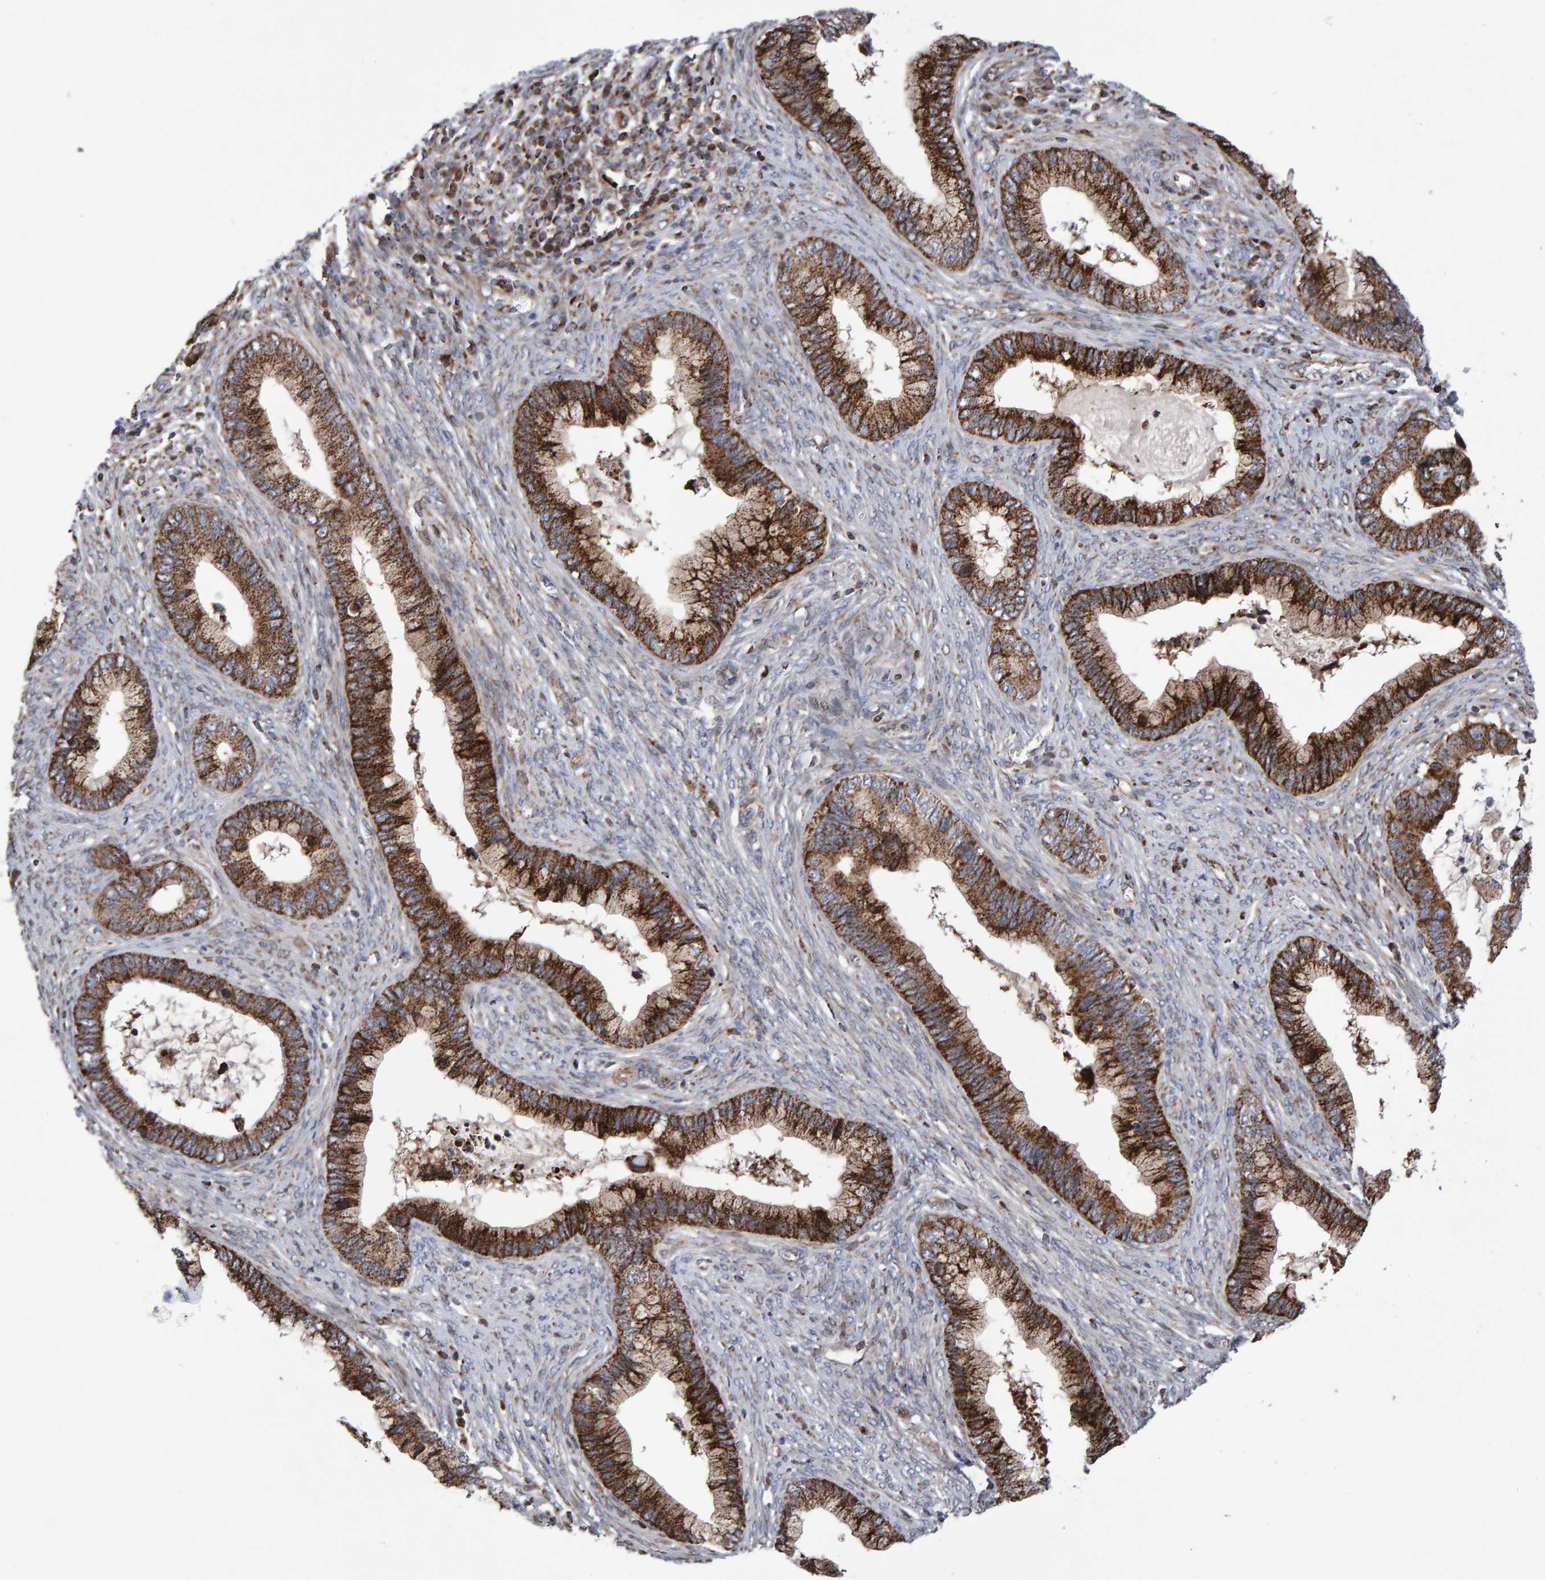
{"staining": {"intensity": "strong", "quantity": ">75%", "location": "cytoplasmic/membranous"}, "tissue": "cervical cancer", "cell_type": "Tumor cells", "image_type": "cancer", "snomed": [{"axis": "morphology", "description": "Adenocarcinoma, NOS"}, {"axis": "topography", "description": "Cervix"}], "caption": "Immunohistochemical staining of cervical cancer reveals high levels of strong cytoplasmic/membranous staining in approximately >75% of tumor cells. Immunohistochemistry (ihc) stains the protein of interest in brown and the nuclei are stained blue.", "gene": "PECR", "patient": {"sex": "female", "age": 44}}